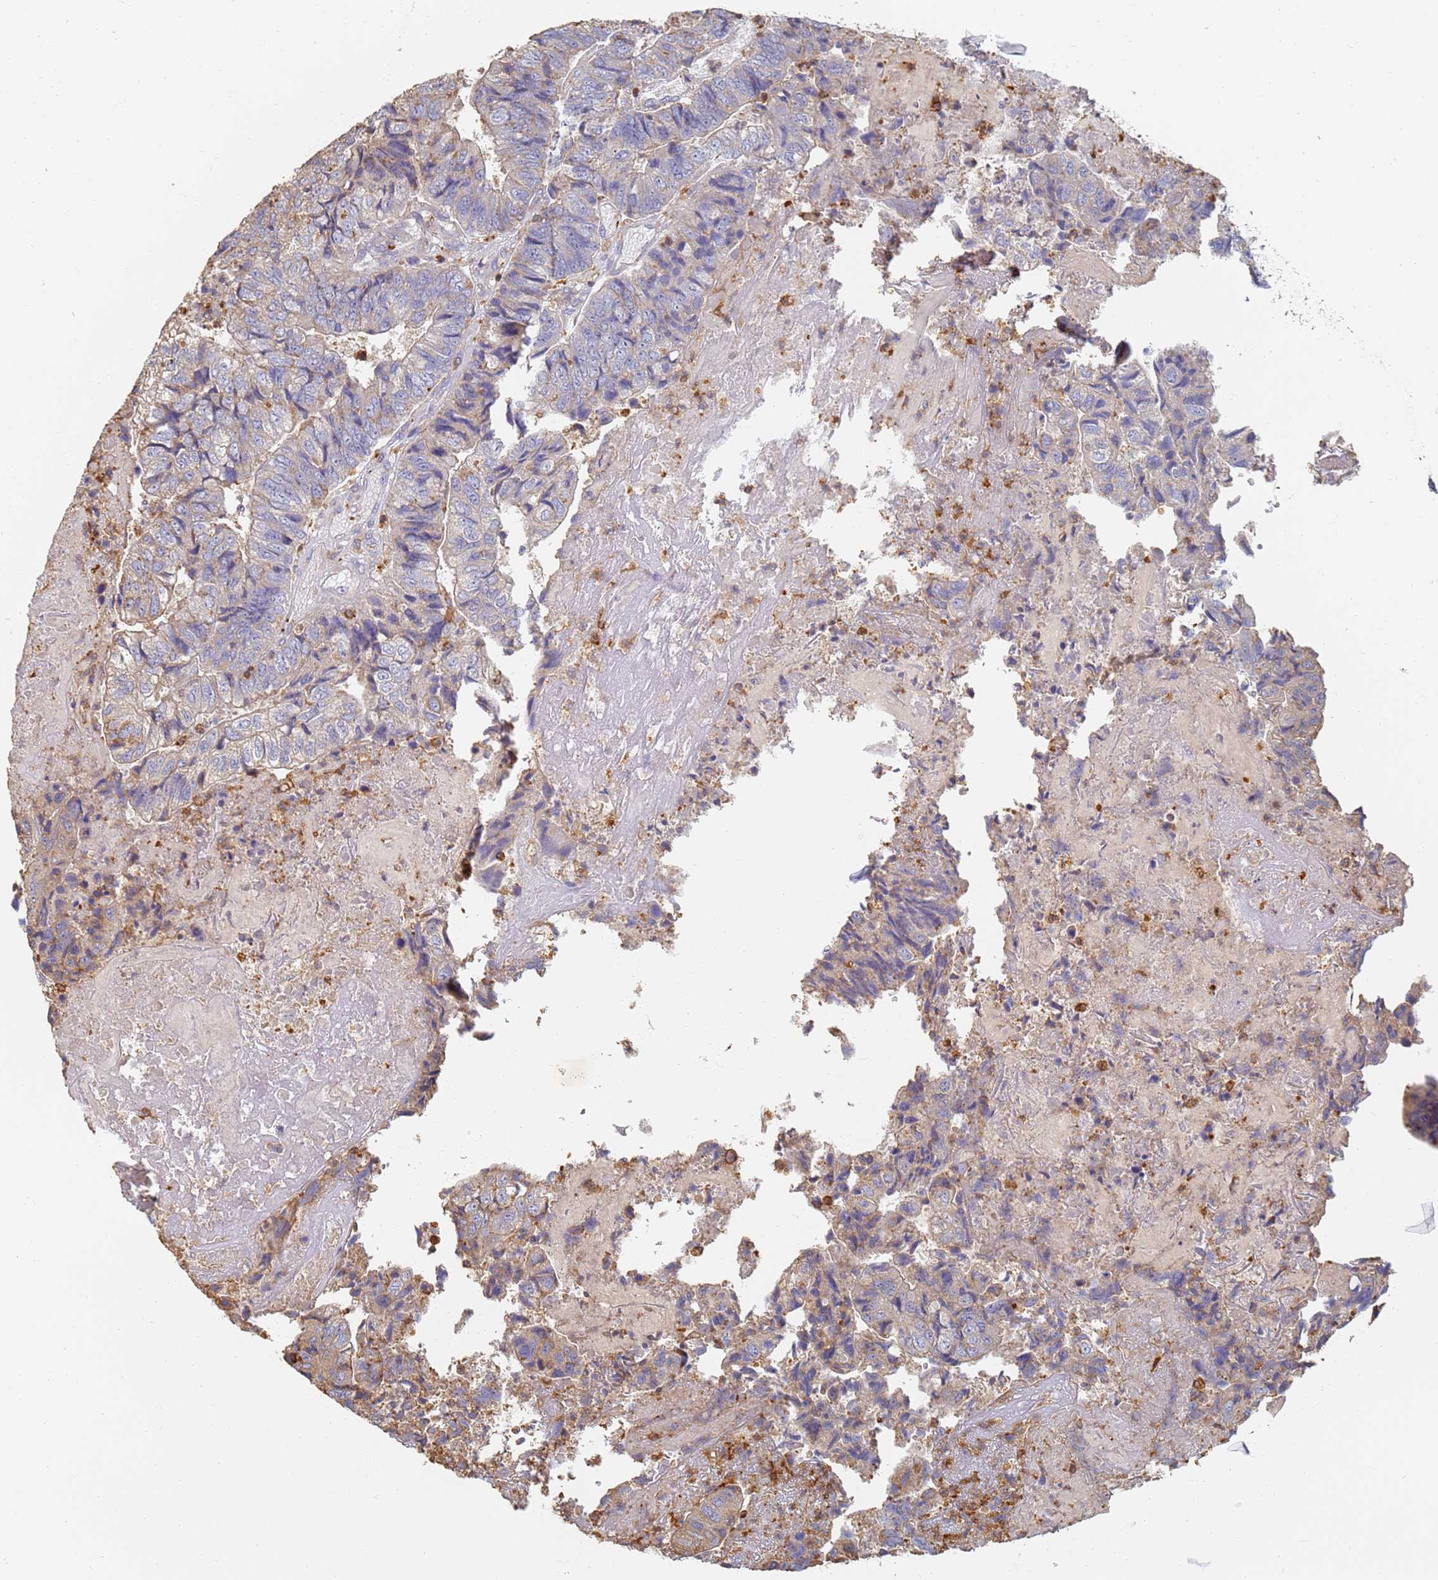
{"staining": {"intensity": "negative", "quantity": "none", "location": "none"}, "tissue": "colorectal cancer", "cell_type": "Tumor cells", "image_type": "cancer", "snomed": [{"axis": "morphology", "description": "Adenocarcinoma, NOS"}, {"axis": "topography", "description": "Colon"}], "caption": "Immunohistochemical staining of human colorectal cancer (adenocarcinoma) exhibits no significant staining in tumor cells. (Immunohistochemistry, brightfield microscopy, high magnification).", "gene": "BIN2", "patient": {"sex": "female", "age": 67}}